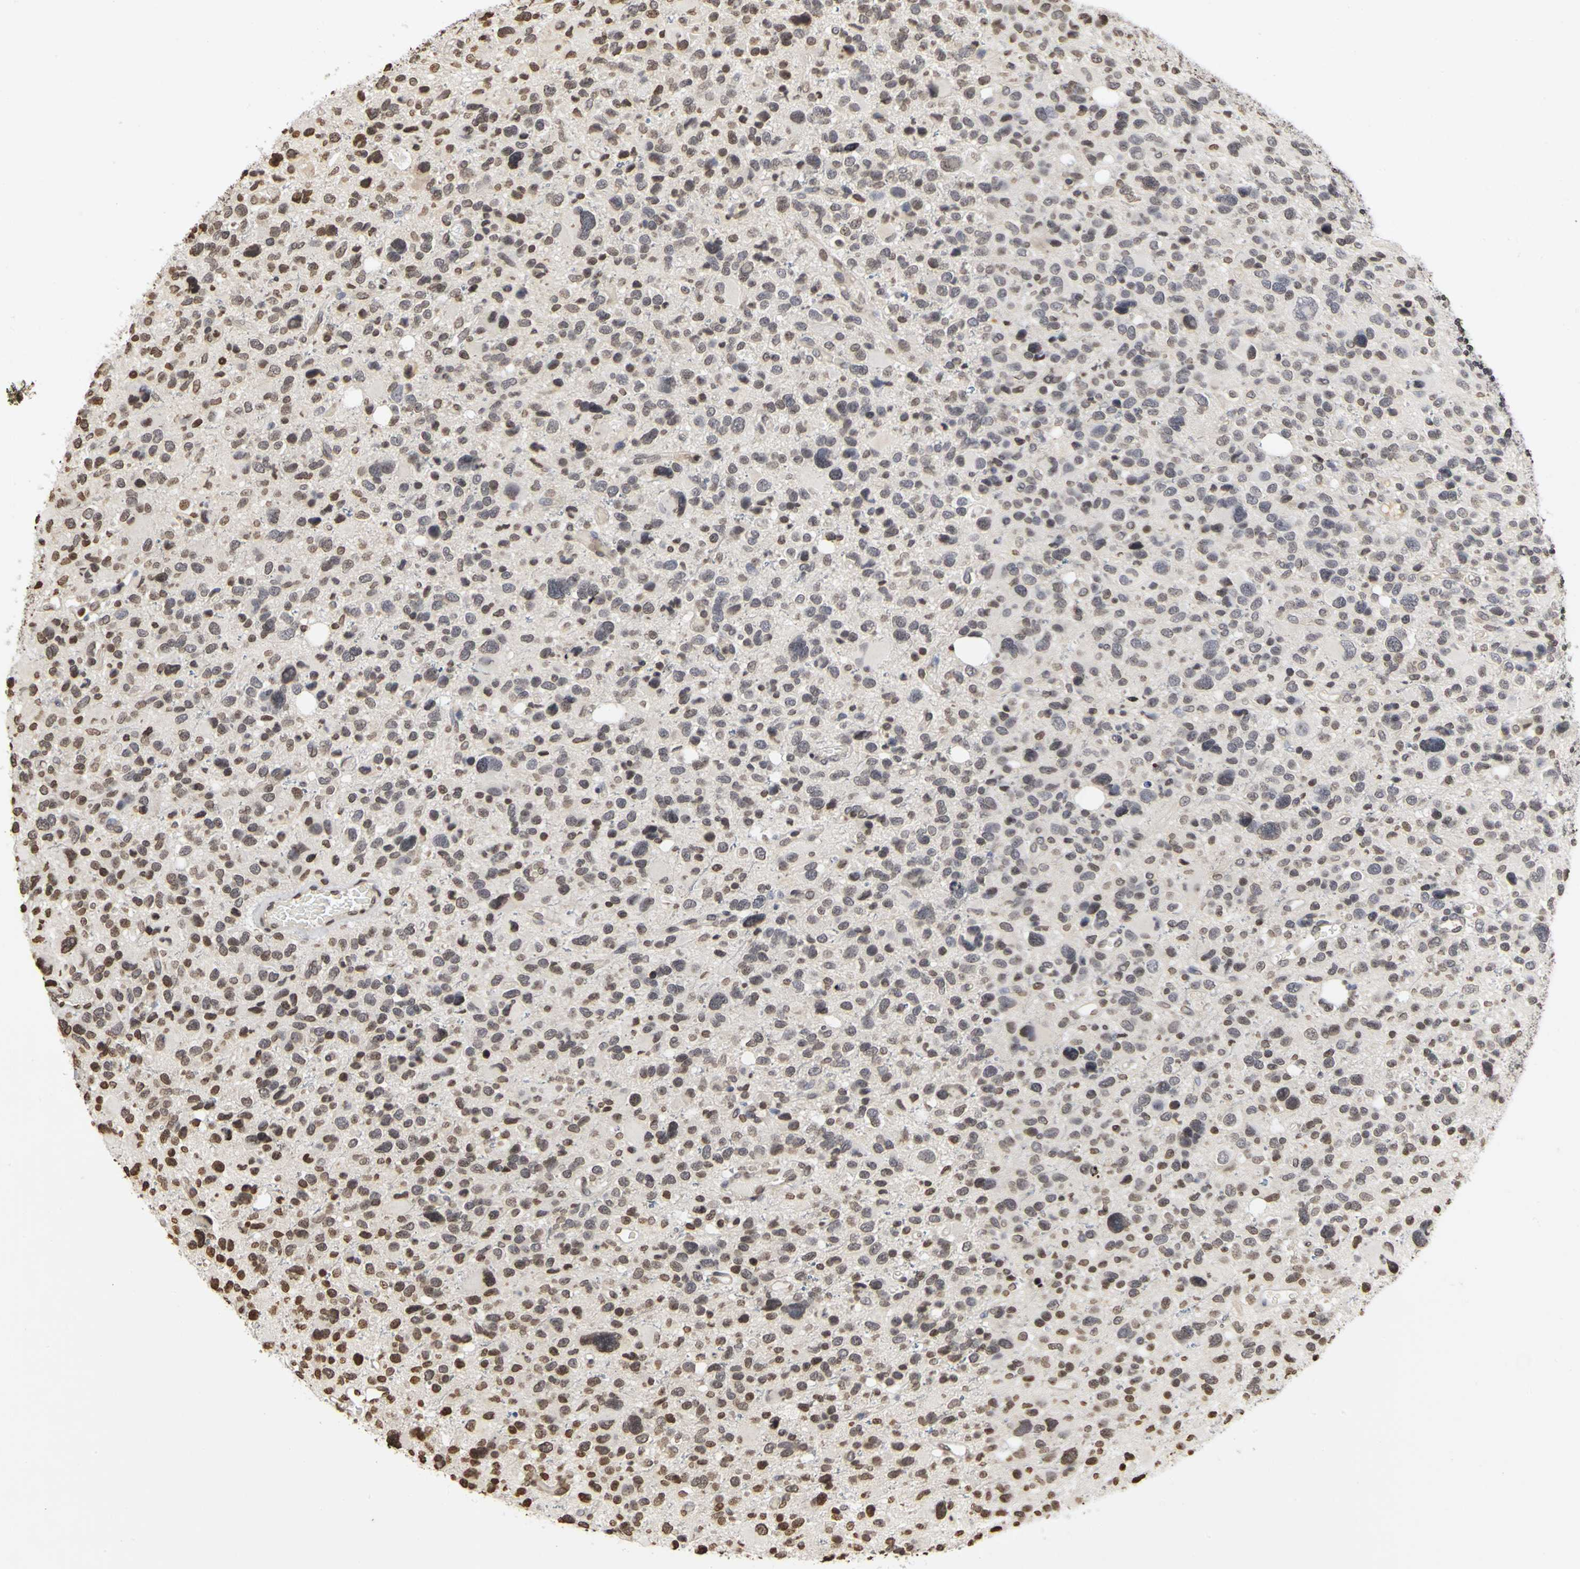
{"staining": {"intensity": "moderate", "quantity": "<25%", "location": "nuclear"}, "tissue": "glioma", "cell_type": "Tumor cells", "image_type": "cancer", "snomed": [{"axis": "morphology", "description": "Glioma, malignant, High grade"}, {"axis": "topography", "description": "Brain"}], "caption": "A high-resolution image shows immunohistochemistry staining of glioma, which reveals moderate nuclear positivity in about <25% of tumor cells.", "gene": "ERCC2", "patient": {"sex": "male", "age": 48}}